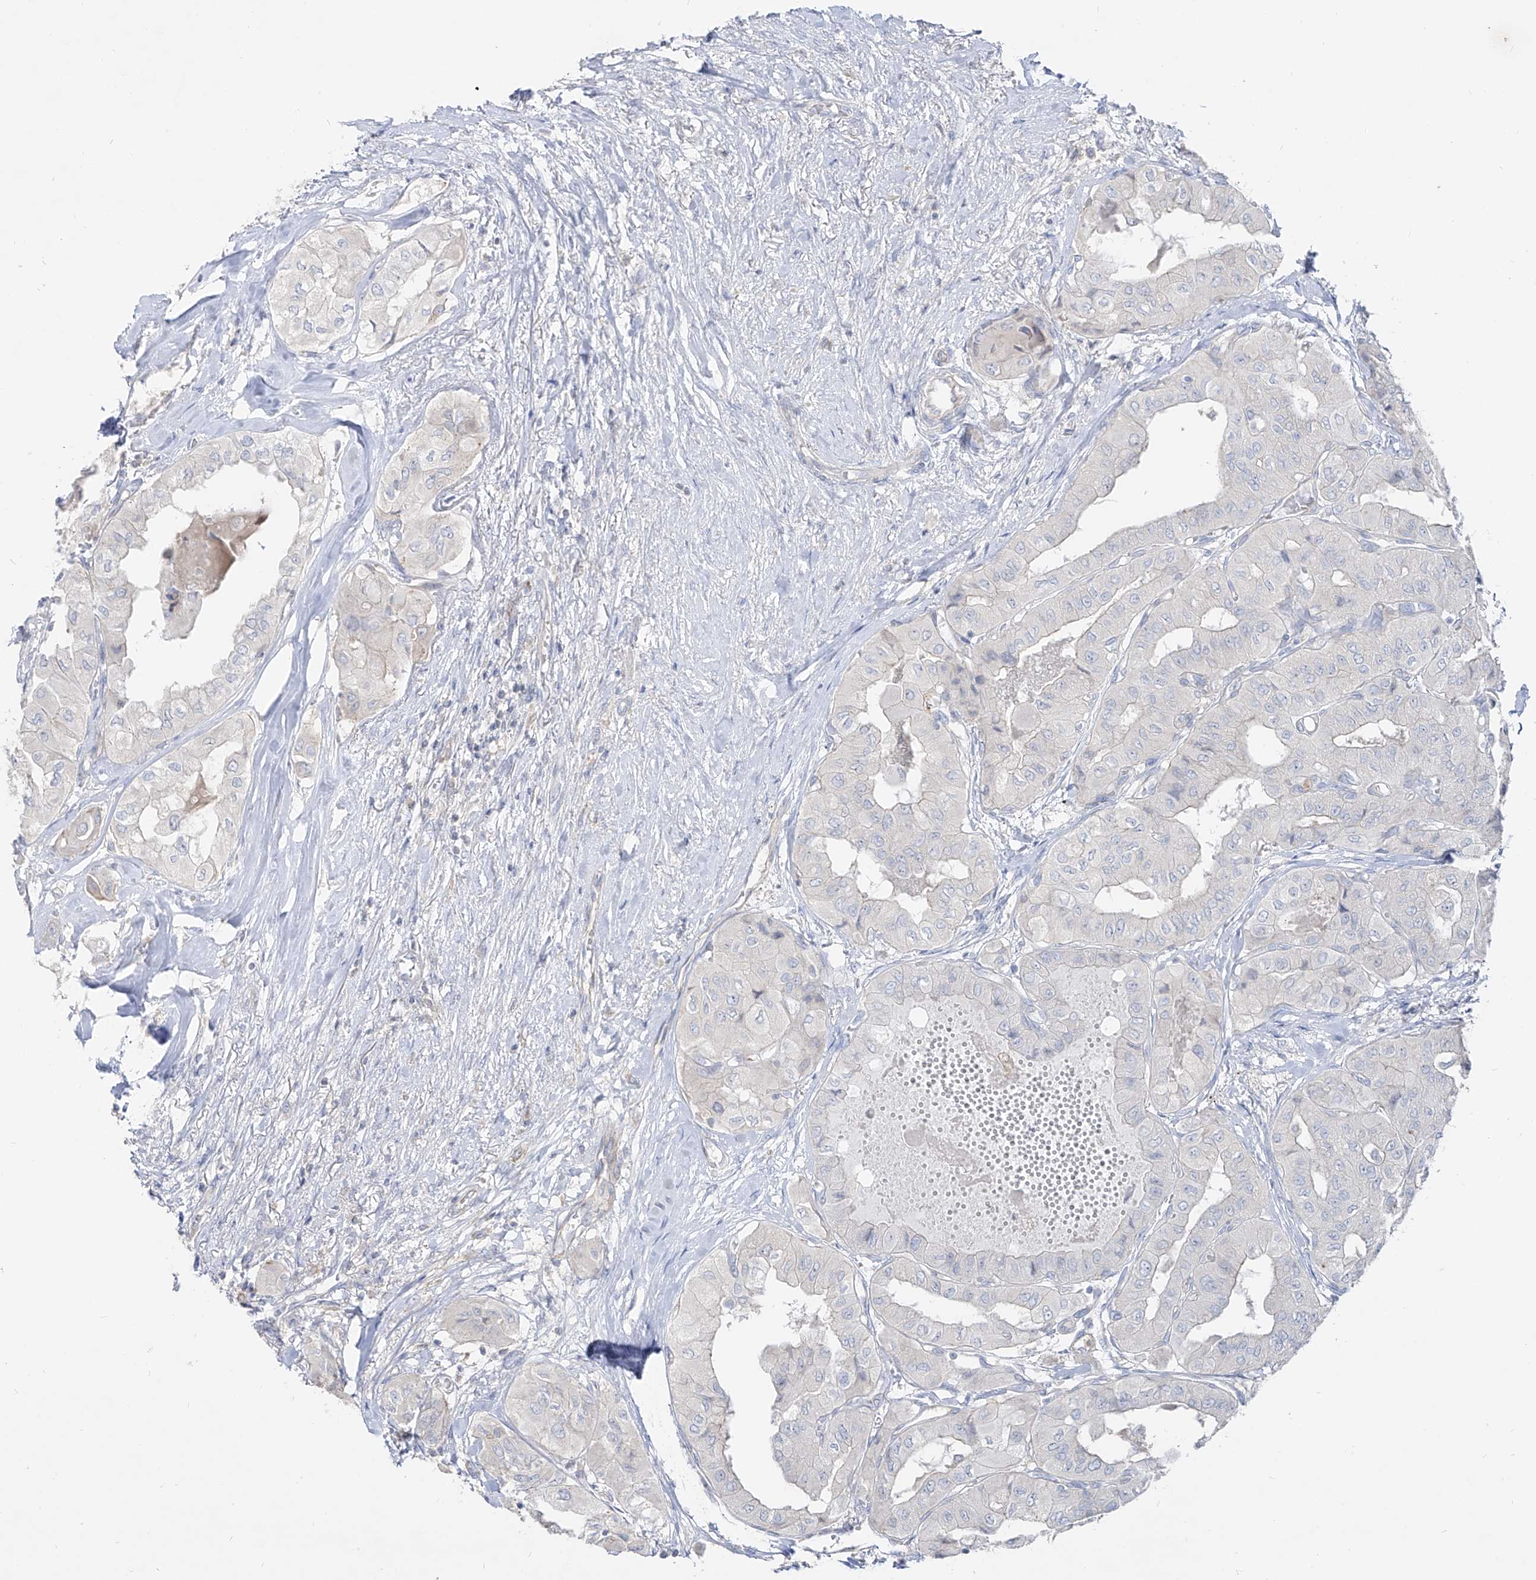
{"staining": {"intensity": "negative", "quantity": "none", "location": "none"}, "tissue": "thyroid cancer", "cell_type": "Tumor cells", "image_type": "cancer", "snomed": [{"axis": "morphology", "description": "Papillary adenocarcinoma, NOS"}, {"axis": "topography", "description": "Thyroid gland"}], "caption": "Immunohistochemistry (IHC) of human thyroid cancer (papillary adenocarcinoma) displays no staining in tumor cells.", "gene": "RBFOX3", "patient": {"sex": "female", "age": 59}}